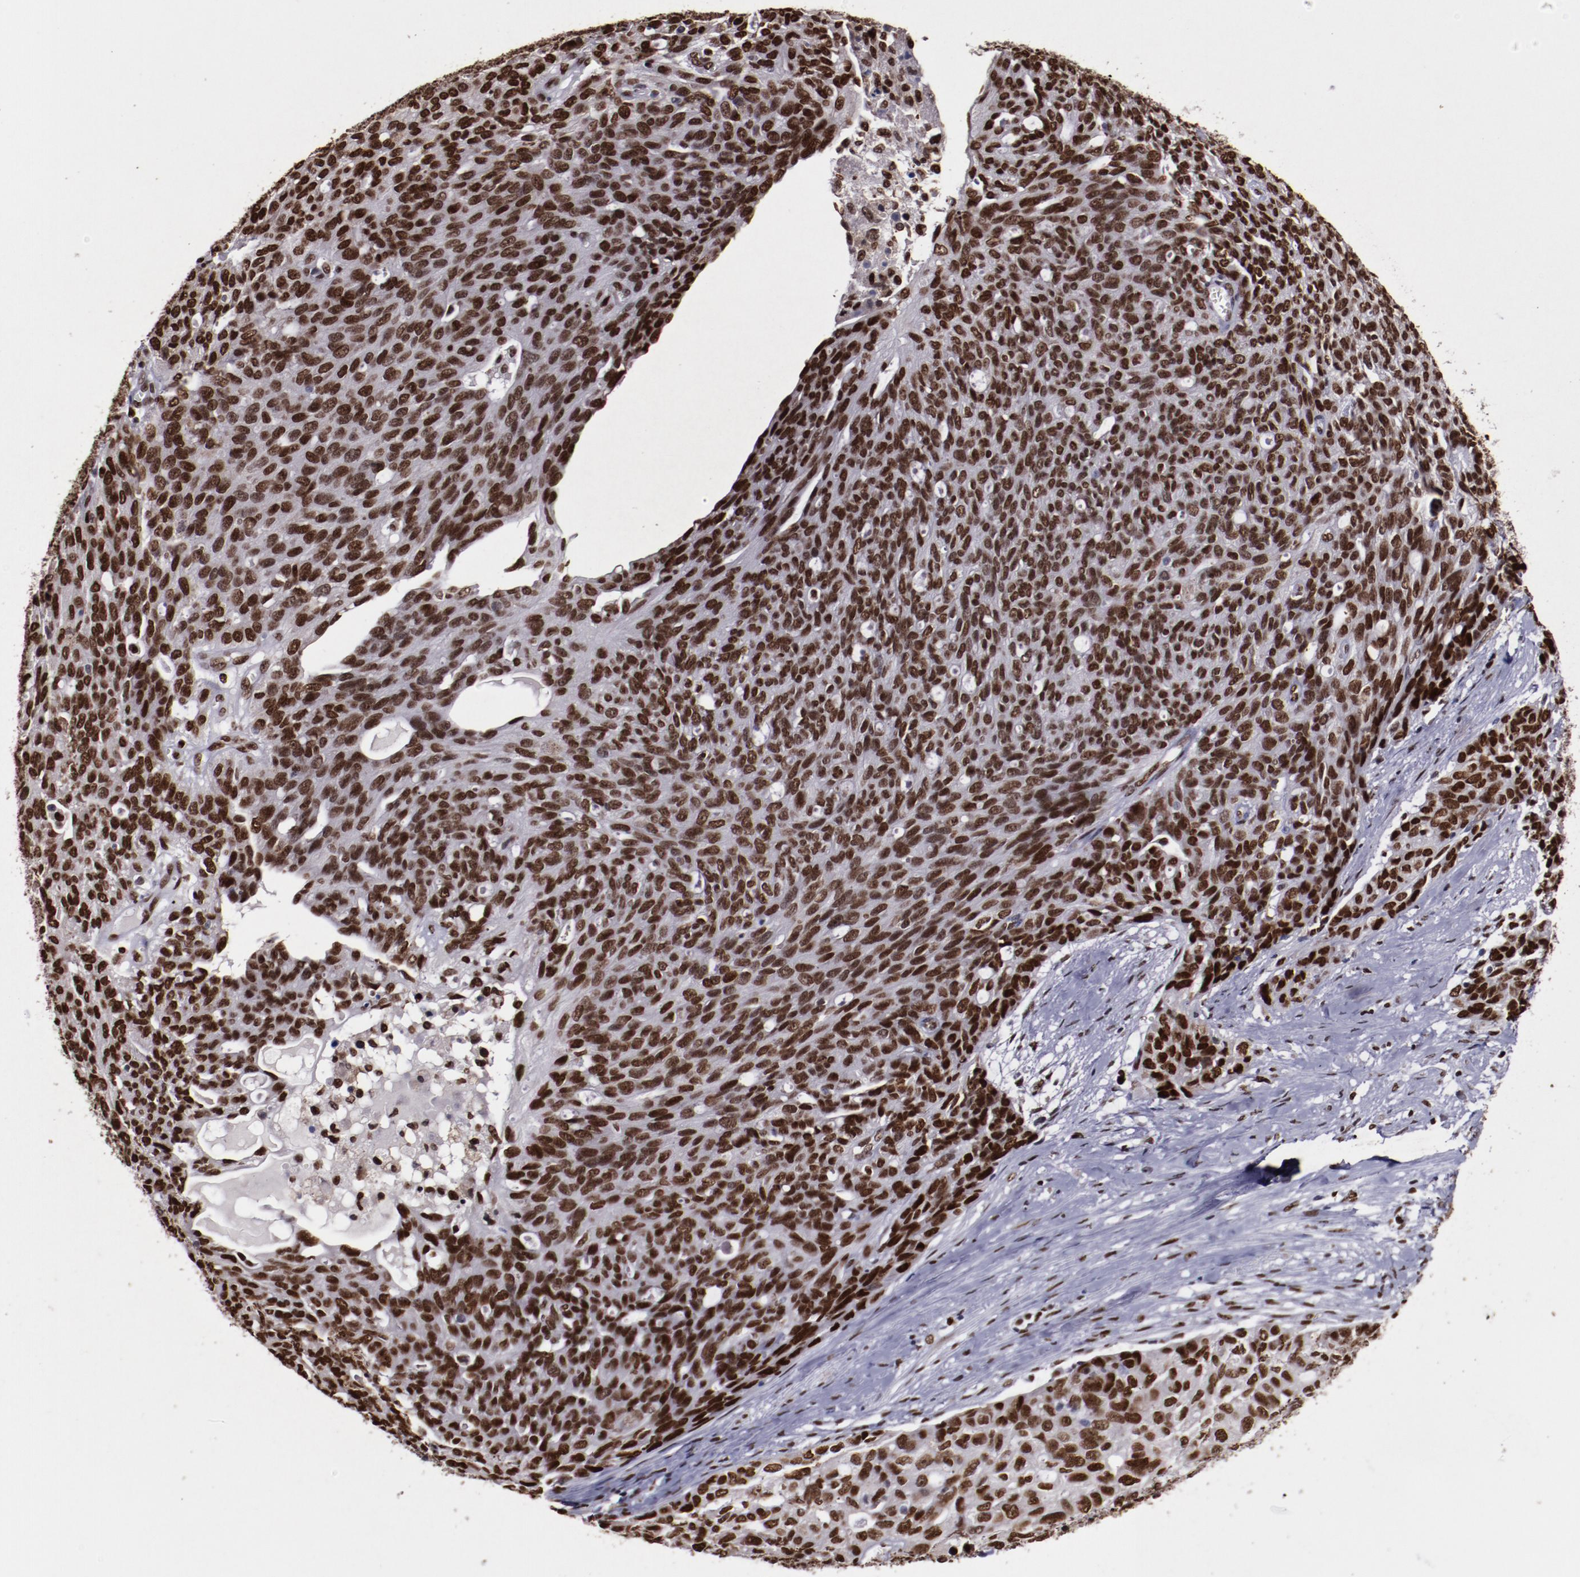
{"staining": {"intensity": "strong", "quantity": ">75%", "location": "nuclear"}, "tissue": "ovarian cancer", "cell_type": "Tumor cells", "image_type": "cancer", "snomed": [{"axis": "morphology", "description": "Carcinoma, endometroid"}, {"axis": "topography", "description": "Ovary"}], "caption": "A high-resolution image shows IHC staining of ovarian endometroid carcinoma, which demonstrates strong nuclear staining in approximately >75% of tumor cells.", "gene": "APEX1", "patient": {"sex": "female", "age": 60}}